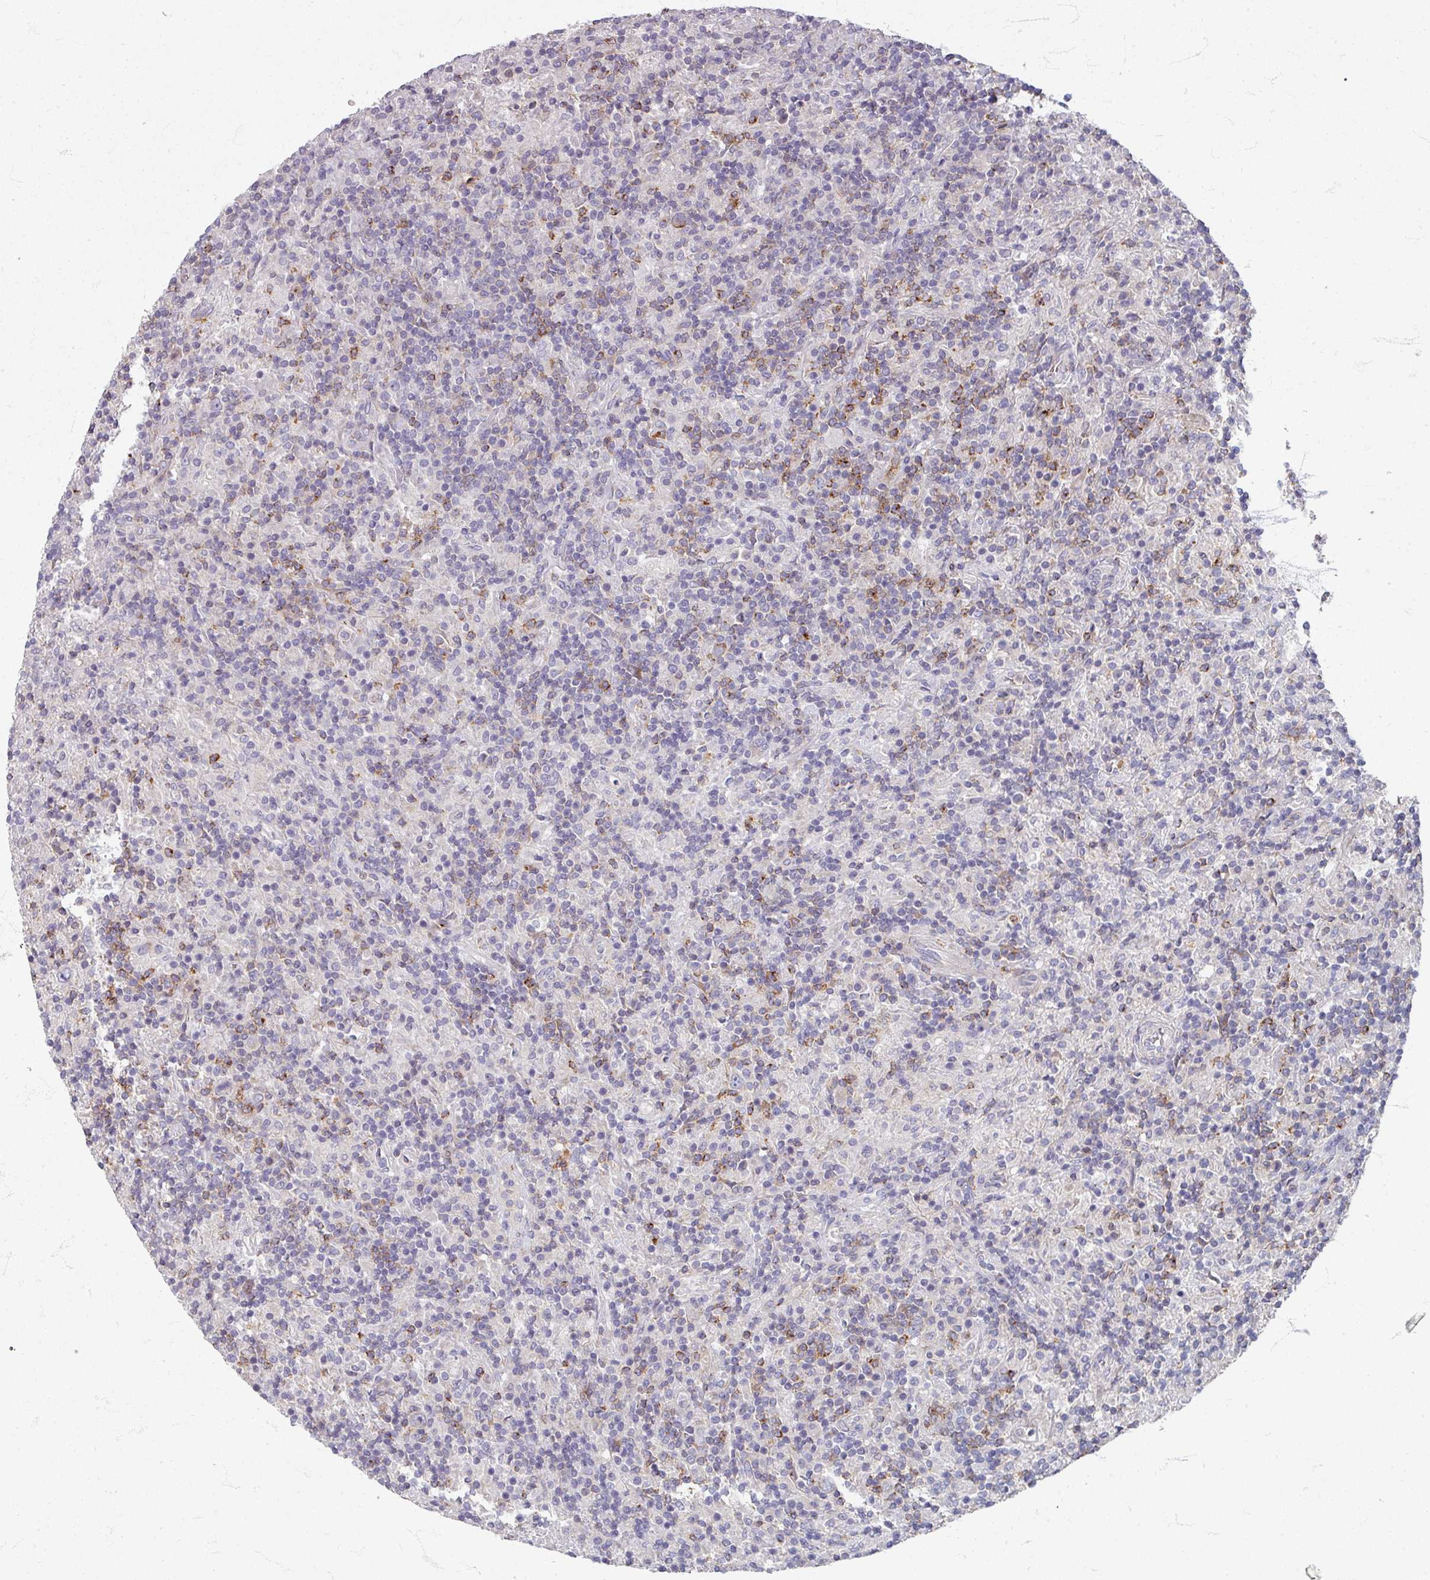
{"staining": {"intensity": "weak", "quantity": "<25%", "location": "cytoplasmic/membranous"}, "tissue": "lymphoma", "cell_type": "Tumor cells", "image_type": "cancer", "snomed": [{"axis": "morphology", "description": "Hodgkin's disease, NOS"}, {"axis": "topography", "description": "Lymph node"}], "caption": "Histopathology image shows no protein staining in tumor cells of lymphoma tissue.", "gene": "GABARAPL1", "patient": {"sex": "male", "age": 70}}